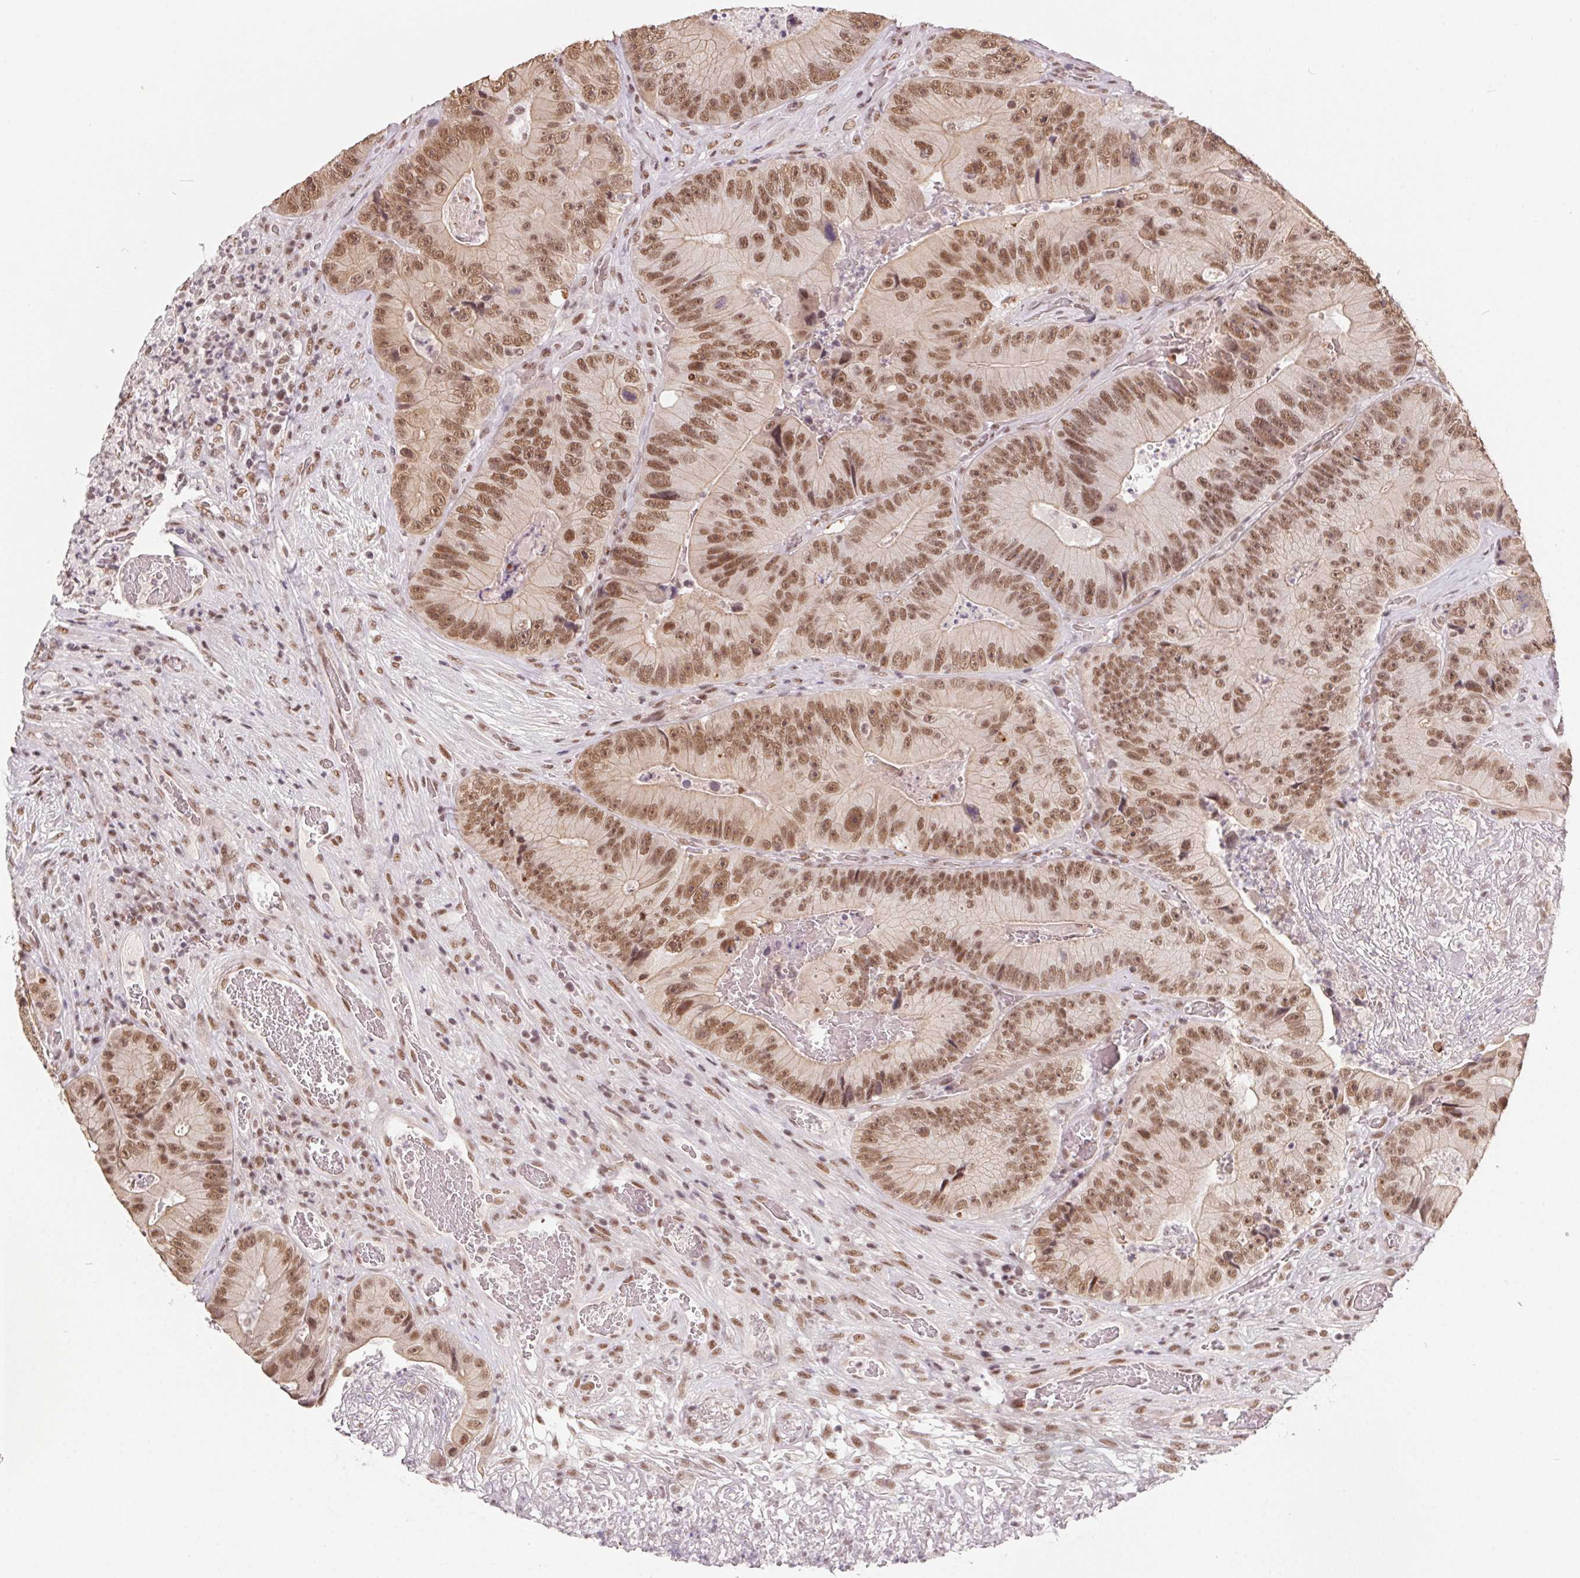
{"staining": {"intensity": "moderate", "quantity": ">75%", "location": "cytoplasmic/membranous,nuclear"}, "tissue": "colorectal cancer", "cell_type": "Tumor cells", "image_type": "cancer", "snomed": [{"axis": "morphology", "description": "Adenocarcinoma, NOS"}, {"axis": "topography", "description": "Colon"}], "caption": "The histopathology image demonstrates immunohistochemical staining of colorectal adenocarcinoma. There is moderate cytoplasmic/membranous and nuclear expression is present in approximately >75% of tumor cells.", "gene": "TCERG1", "patient": {"sex": "female", "age": 86}}